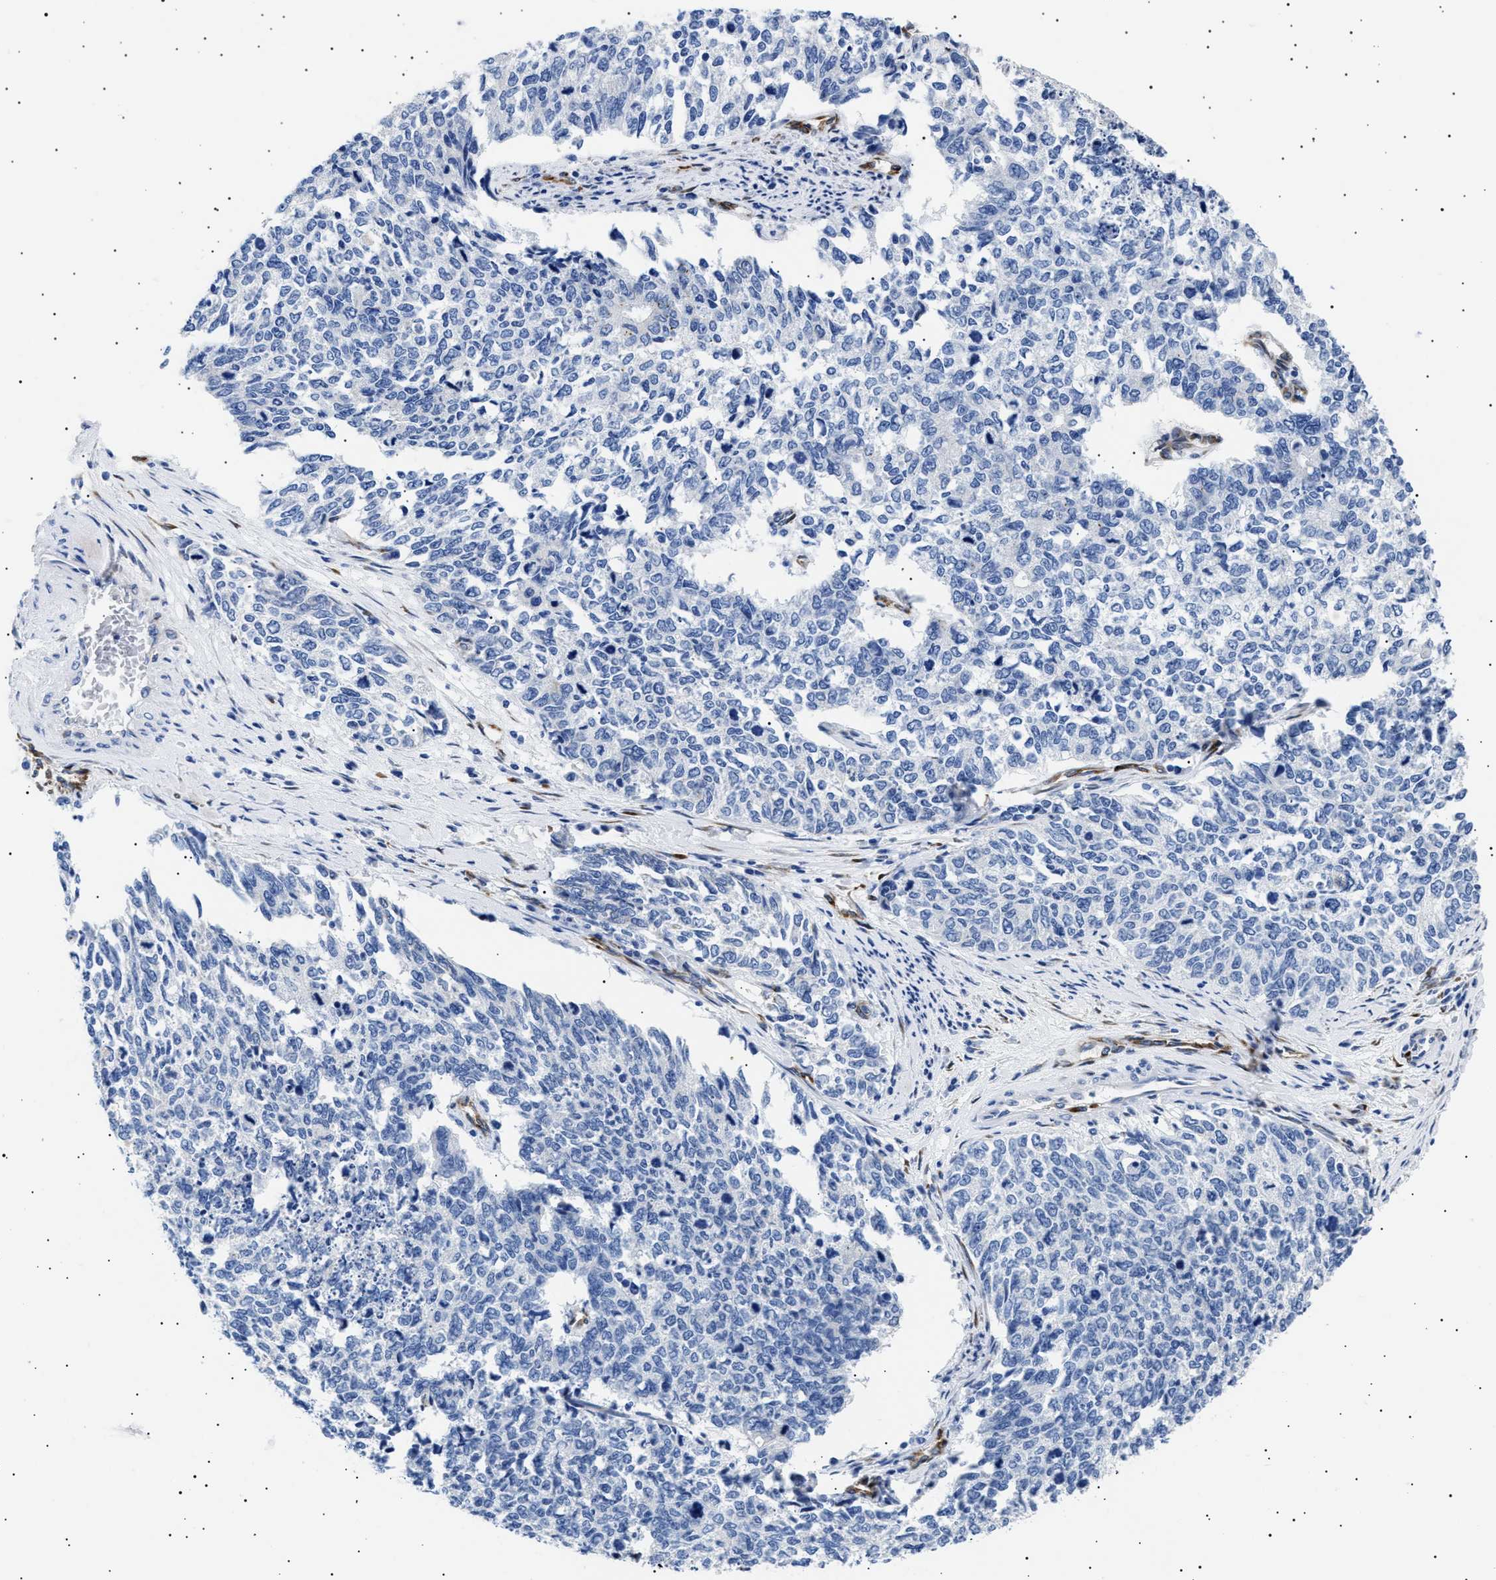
{"staining": {"intensity": "negative", "quantity": "none", "location": "none"}, "tissue": "cervical cancer", "cell_type": "Tumor cells", "image_type": "cancer", "snomed": [{"axis": "morphology", "description": "Squamous cell carcinoma, NOS"}, {"axis": "topography", "description": "Cervix"}], "caption": "Immunohistochemistry of human cervical cancer (squamous cell carcinoma) reveals no positivity in tumor cells.", "gene": "HEMGN", "patient": {"sex": "female", "age": 63}}